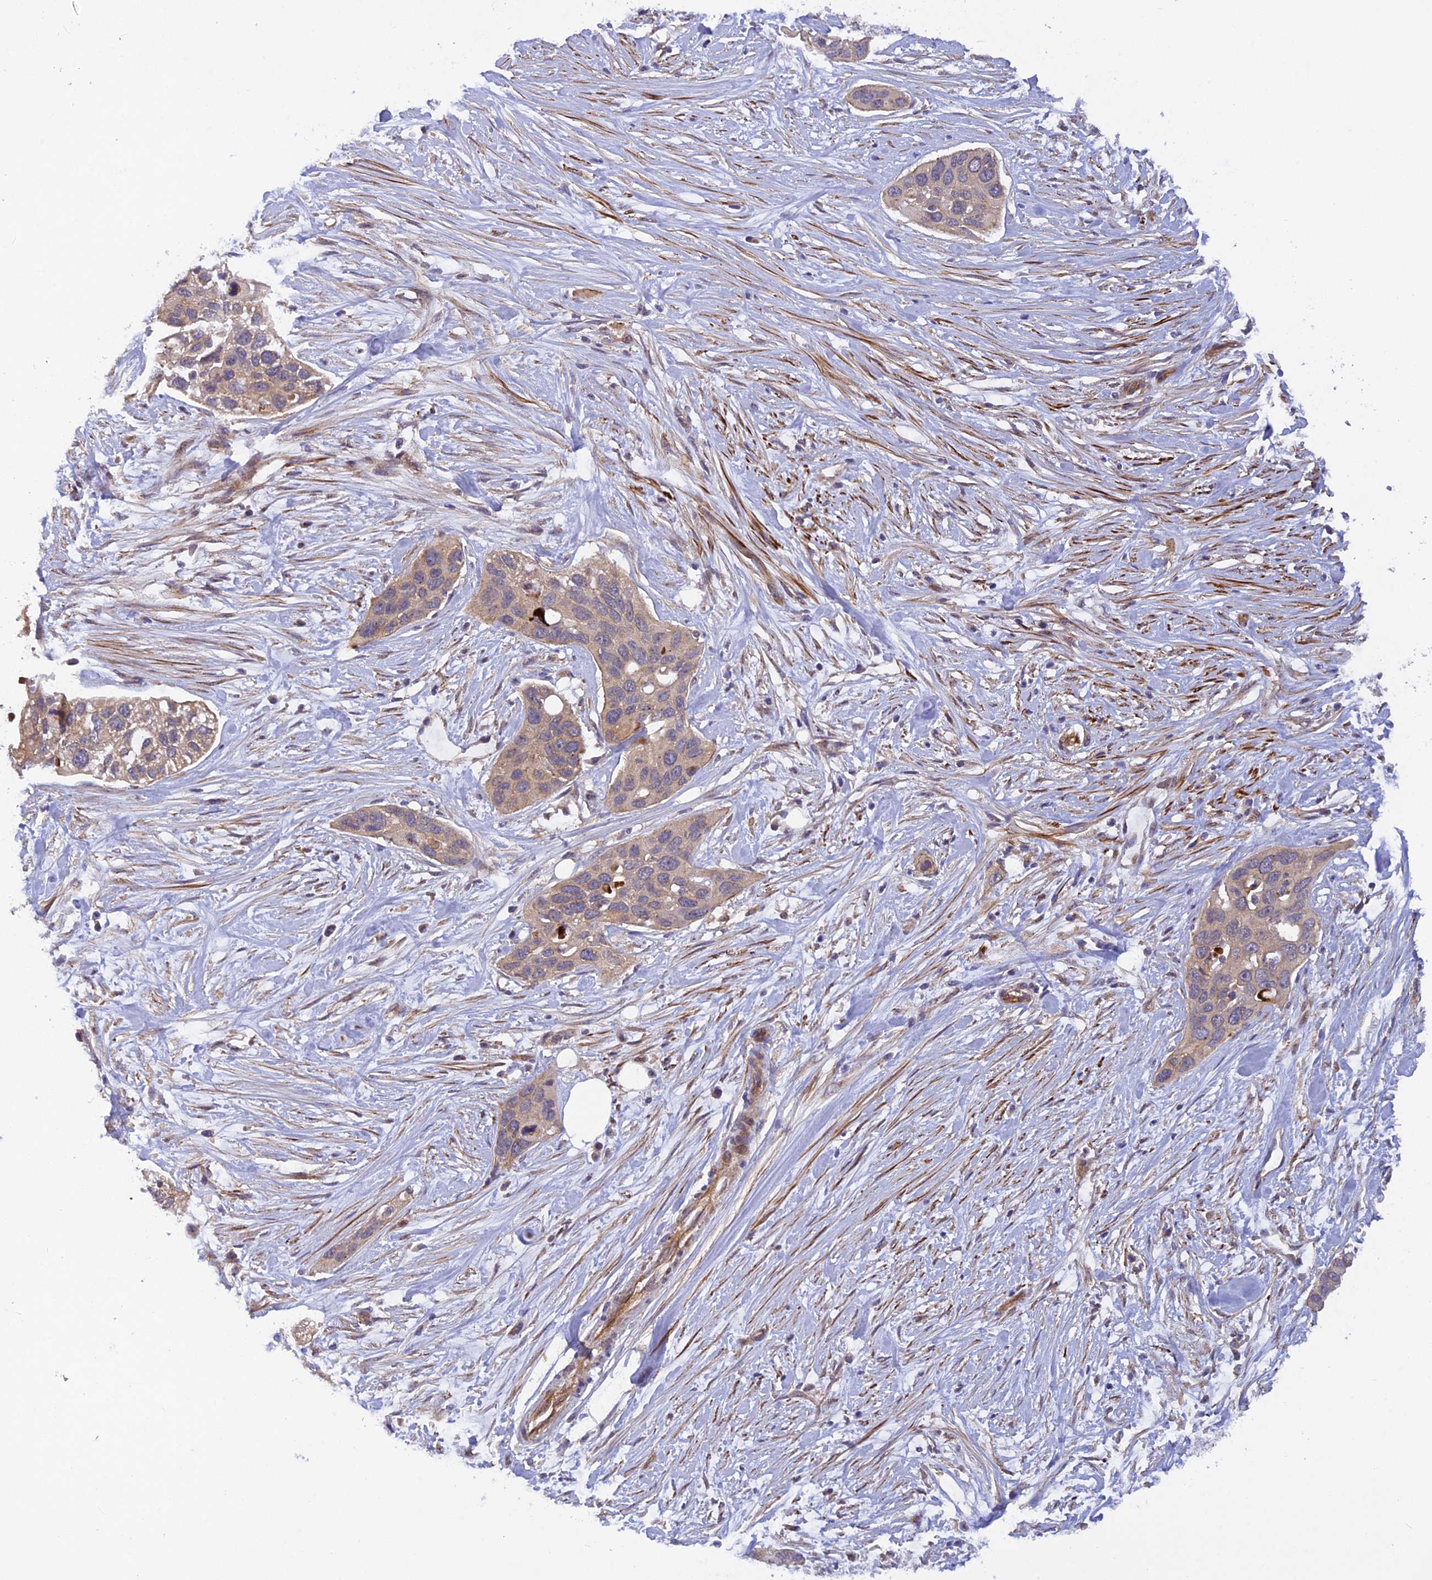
{"staining": {"intensity": "weak", "quantity": ">75%", "location": "cytoplasmic/membranous"}, "tissue": "pancreatic cancer", "cell_type": "Tumor cells", "image_type": "cancer", "snomed": [{"axis": "morphology", "description": "Adenocarcinoma, NOS"}, {"axis": "topography", "description": "Pancreas"}], "caption": "Immunohistochemistry (DAB (3,3'-diaminobenzidine)) staining of human pancreatic cancer (adenocarcinoma) demonstrates weak cytoplasmic/membranous protein staining in about >75% of tumor cells.", "gene": "ADAMTS15", "patient": {"sex": "female", "age": 60}}